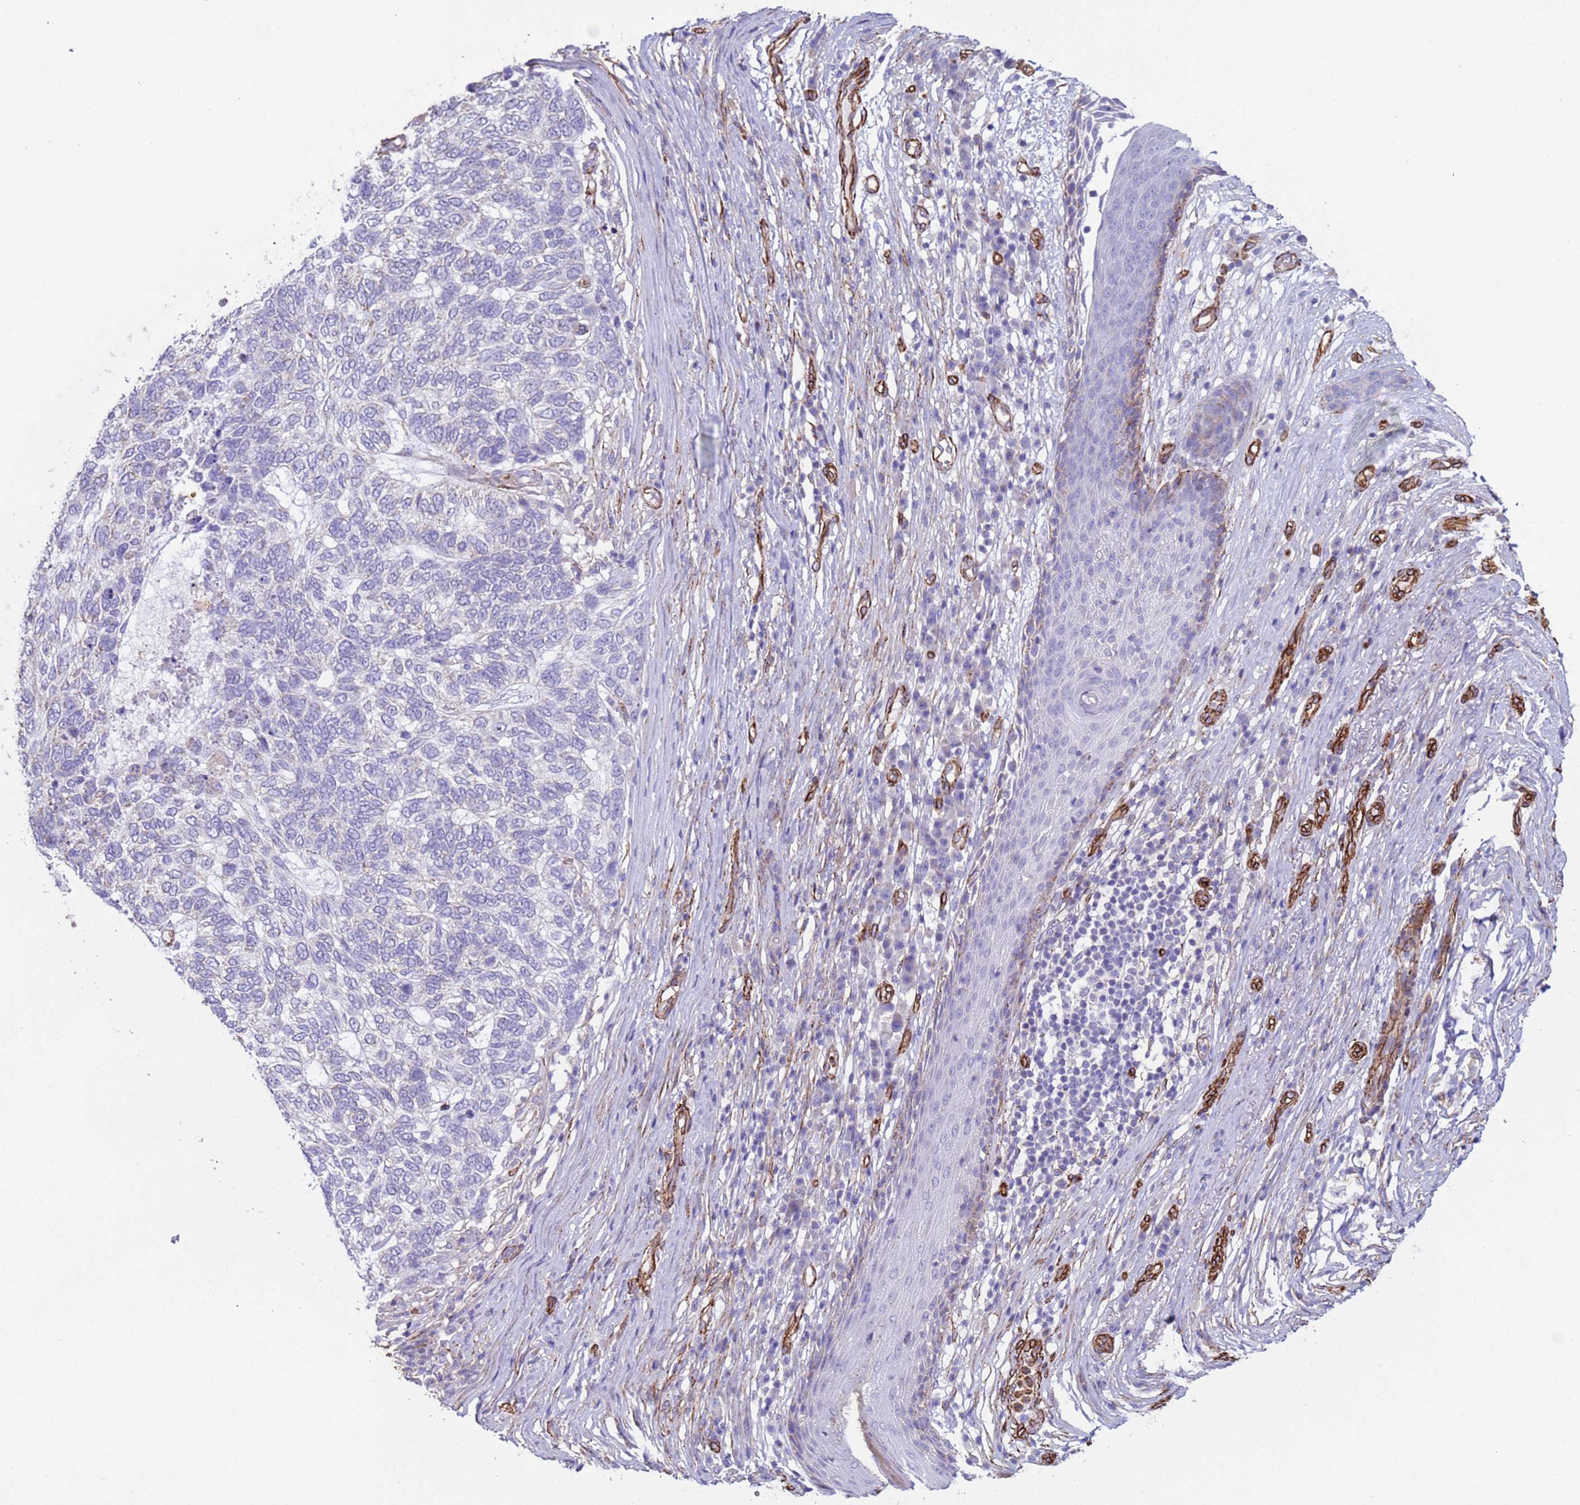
{"staining": {"intensity": "negative", "quantity": "none", "location": "none"}, "tissue": "skin cancer", "cell_type": "Tumor cells", "image_type": "cancer", "snomed": [{"axis": "morphology", "description": "Basal cell carcinoma"}, {"axis": "topography", "description": "Skin"}], "caption": "IHC of human basal cell carcinoma (skin) shows no expression in tumor cells.", "gene": "GASK1A", "patient": {"sex": "female", "age": 65}}